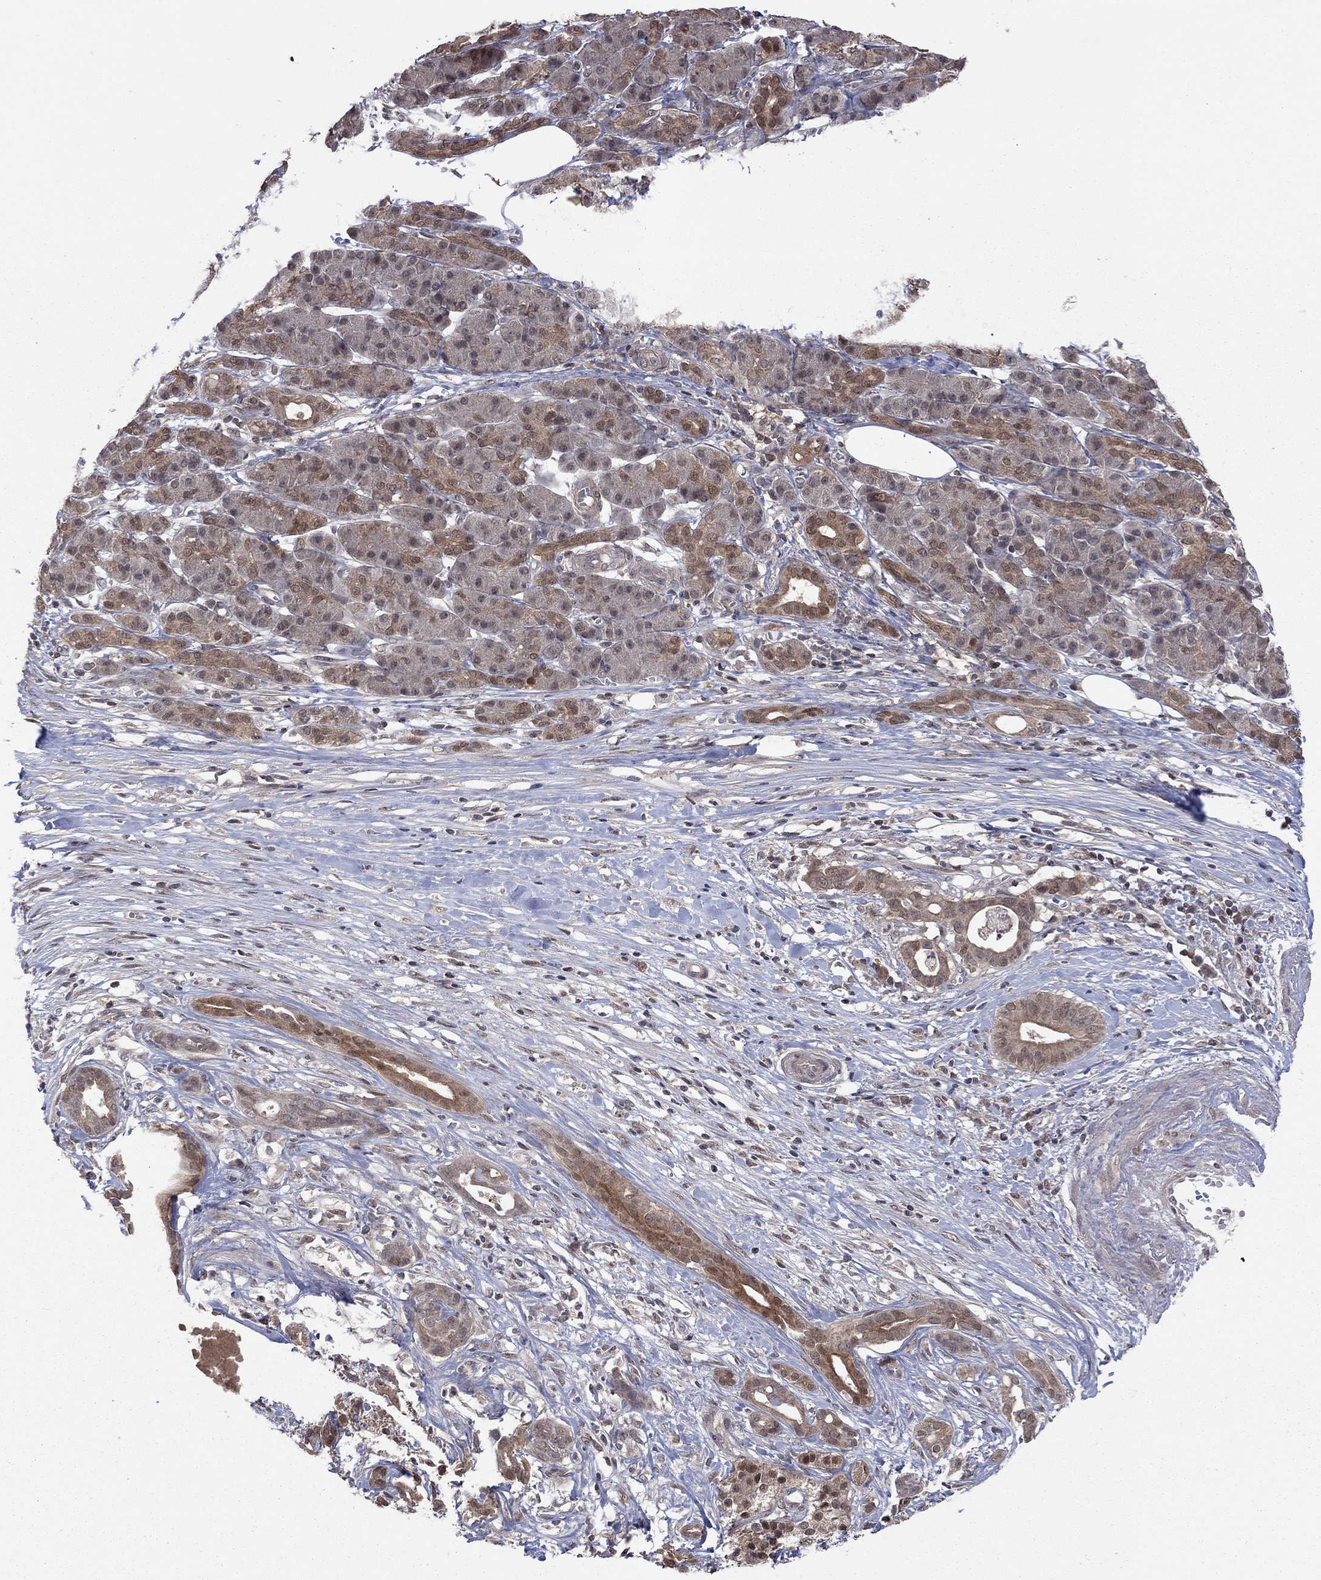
{"staining": {"intensity": "weak", "quantity": "<25%", "location": "cytoplasmic/membranous"}, "tissue": "pancreatic cancer", "cell_type": "Tumor cells", "image_type": "cancer", "snomed": [{"axis": "morphology", "description": "Adenocarcinoma, NOS"}, {"axis": "topography", "description": "Pancreas"}], "caption": "An IHC photomicrograph of pancreatic adenocarcinoma is shown. There is no staining in tumor cells of pancreatic adenocarcinoma. (DAB IHC, high magnification).", "gene": "IAH1", "patient": {"sex": "male", "age": 61}}